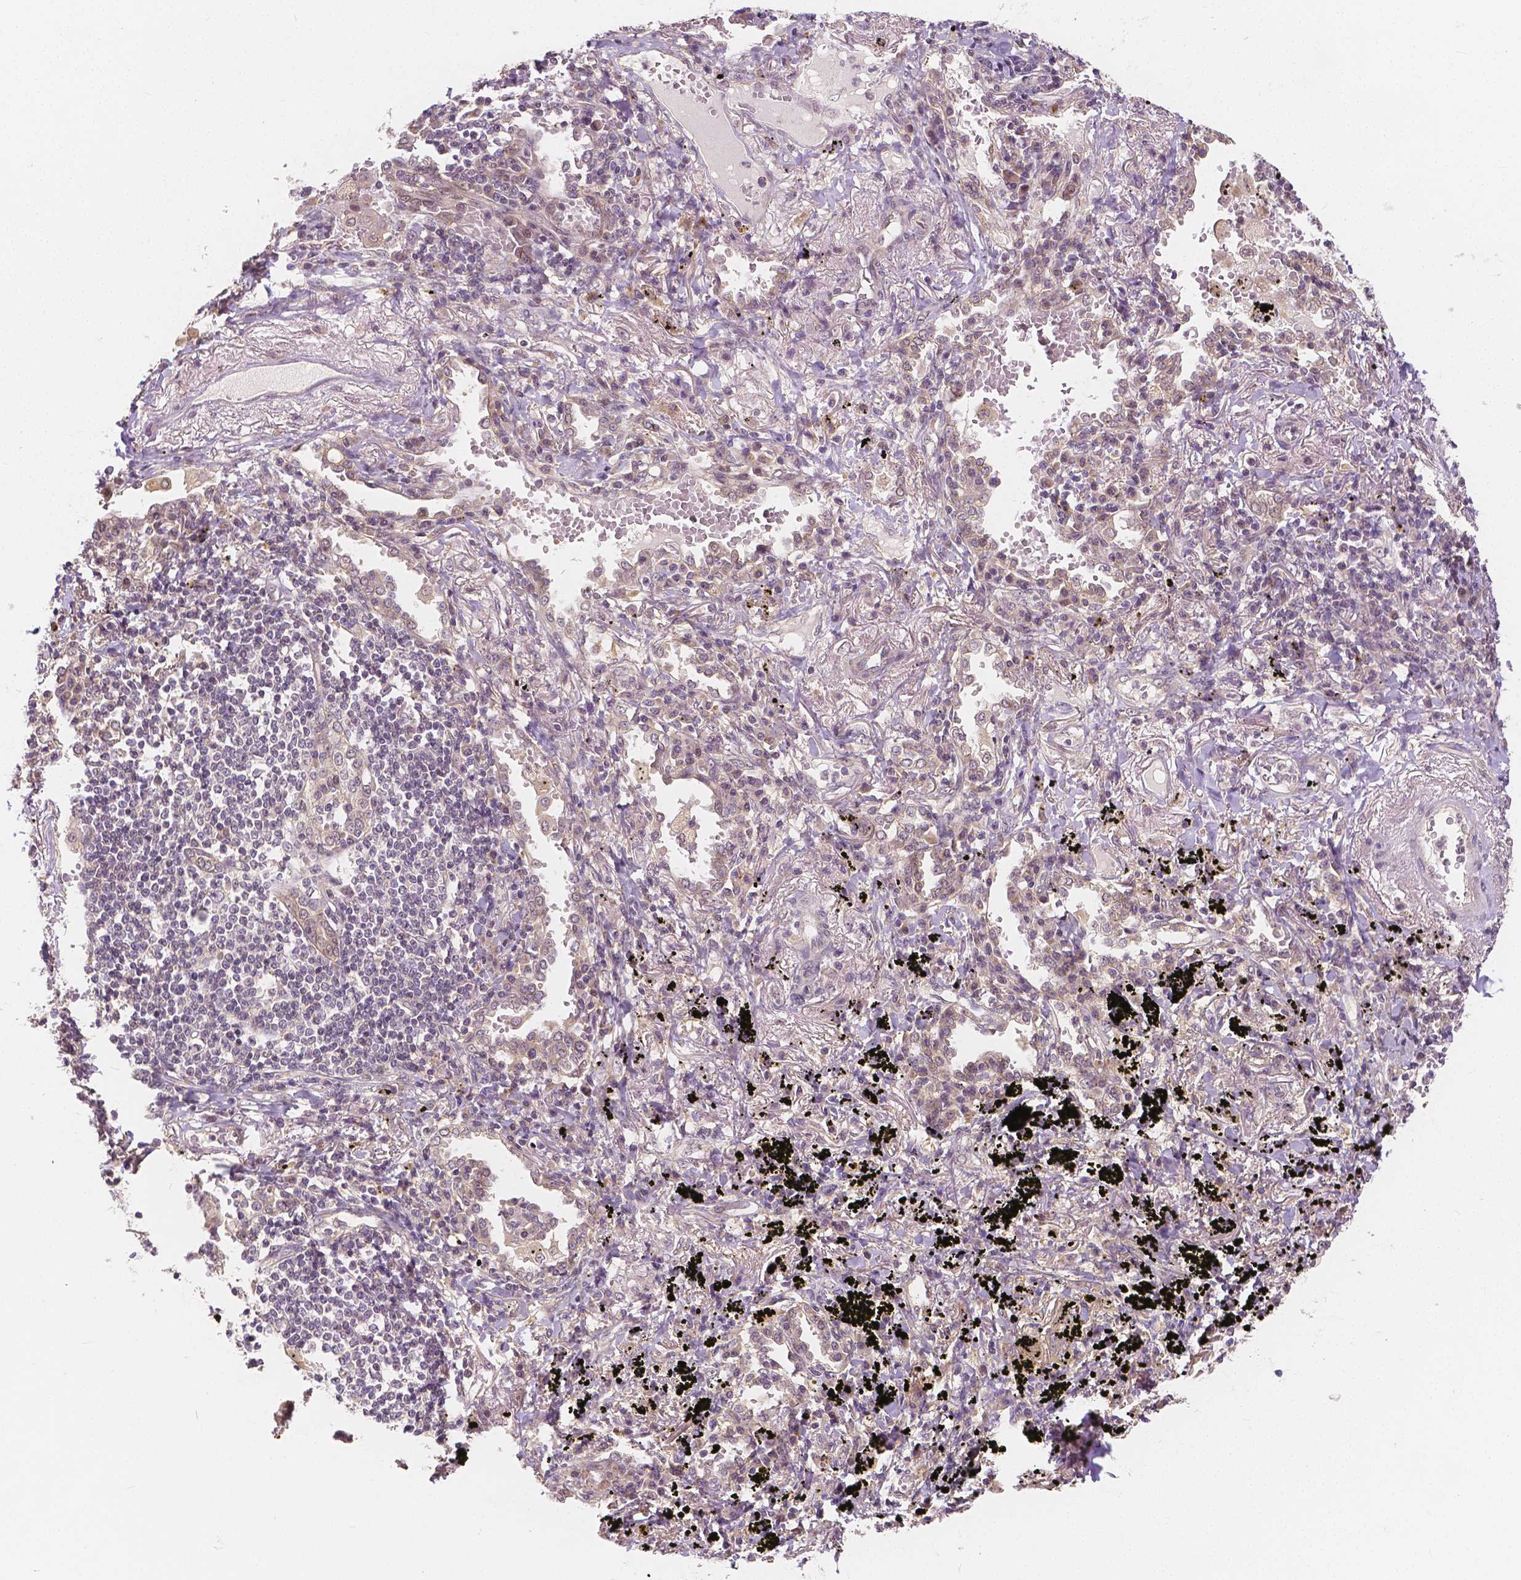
{"staining": {"intensity": "weak", "quantity": "<25%", "location": "cytoplasmic/membranous"}, "tissue": "lung cancer", "cell_type": "Tumor cells", "image_type": "cancer", "snomed": [{"axis": "morphology", "description": "Squamous cell carcinoma, NOS"}, {"axis": "topography", "description": "Lung"}], "caption": "Tumor cells are negative for protein expression in human lung cancer (squamous cell carcinoma).", "gene": "SNX12", "patient": {"sex": "male", "age": 78}}